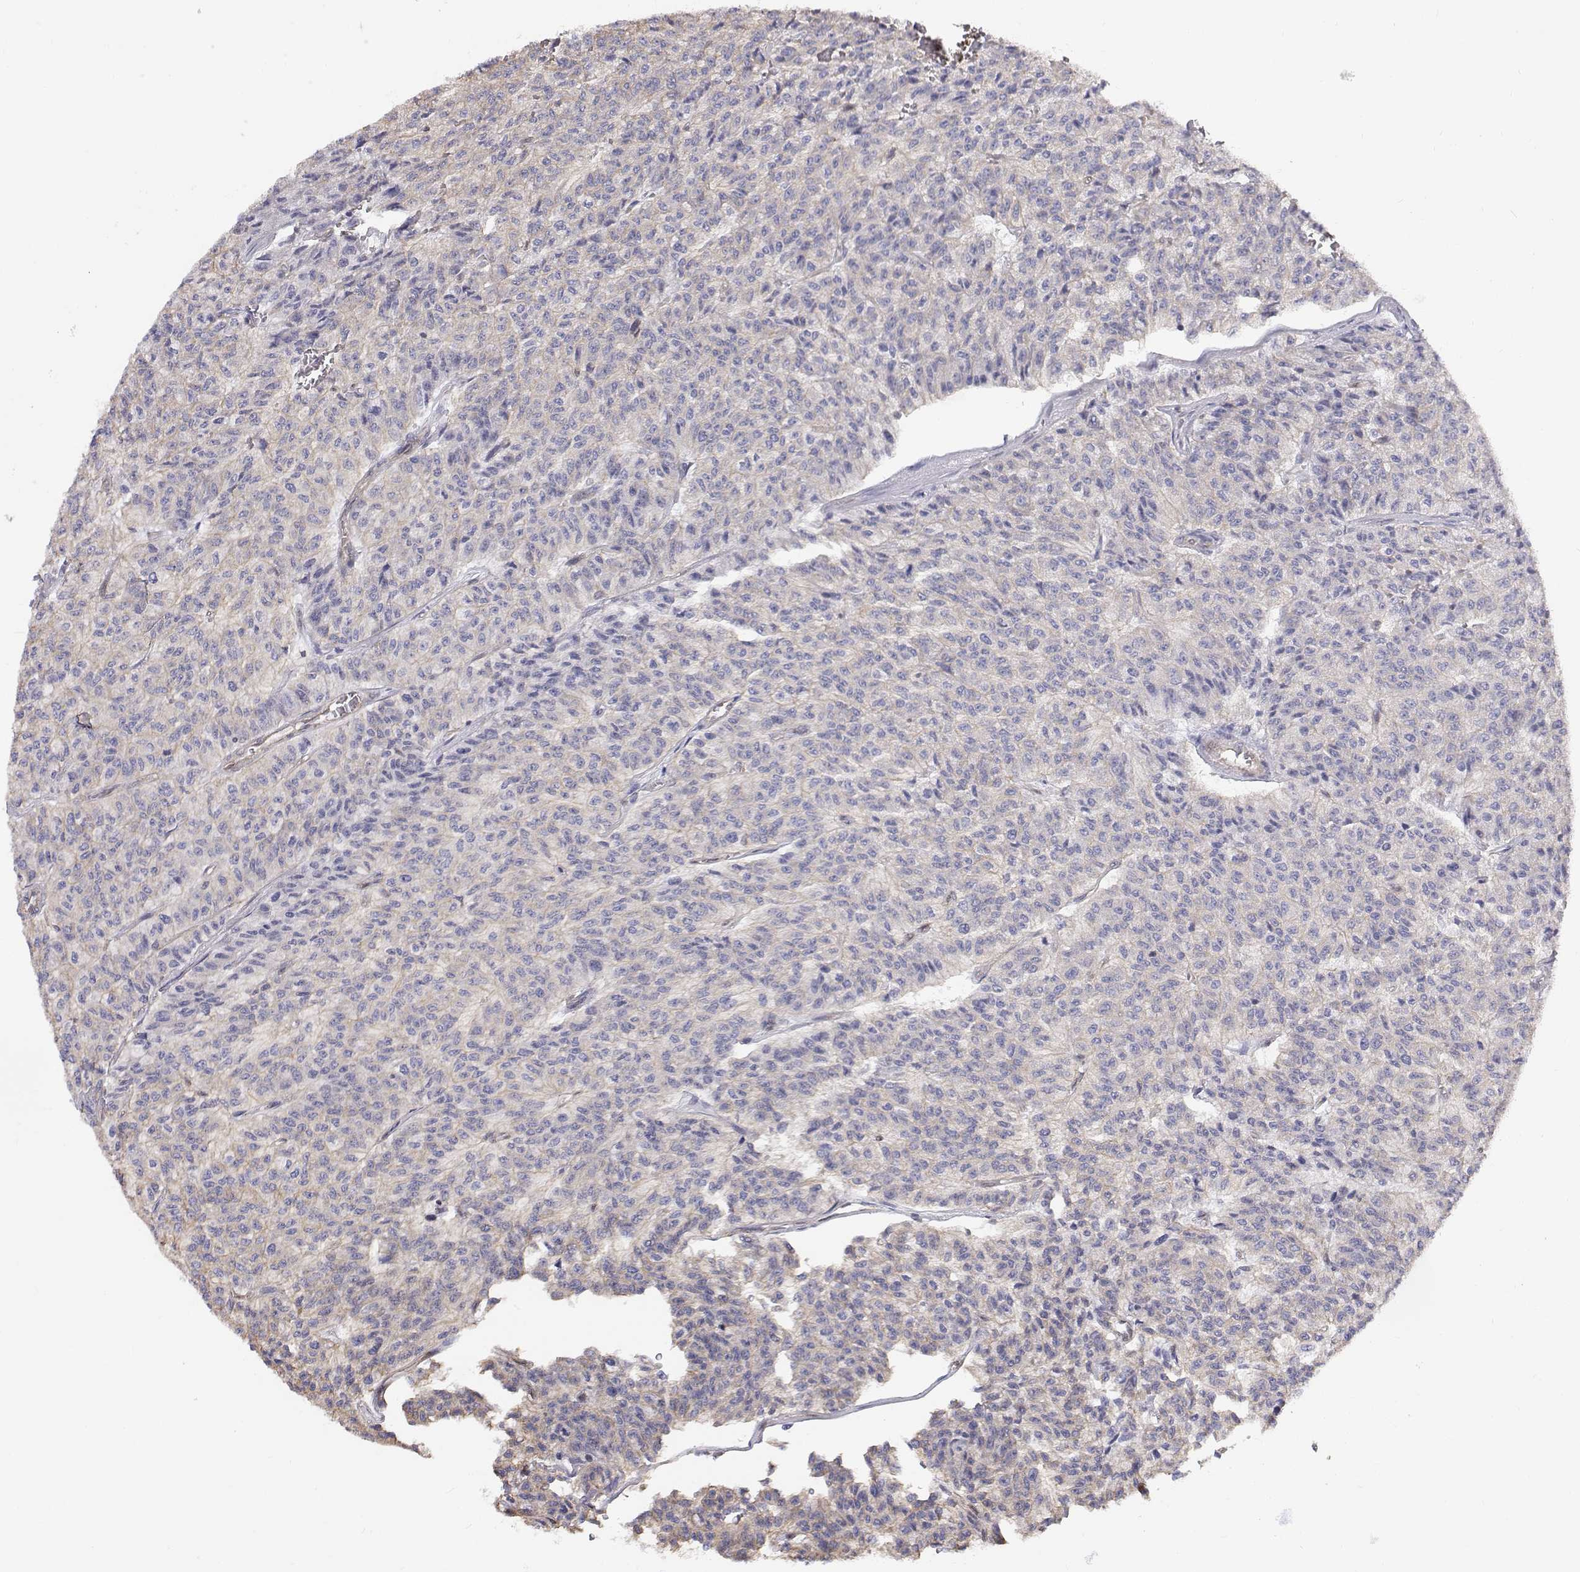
{"staining": {"intensity": "negative", "quantity": "none", "location": "none"}, "tissue": "carcinoid", "cell_type": "Tumor cells", "image_type": "cancer", "snomed": [{"axis": "morphology", "description": "Carcinoid, malignant, NOS"}, {"axis": "topography", "description": "Lung"}], "caption": "IHC photomicrograph of human carcinoid (malignant) stained for a protein (brown), which shows no staining in tumor cells.", "gene": "GSDMA", "patient": {"sex": "male", "age": 71}}